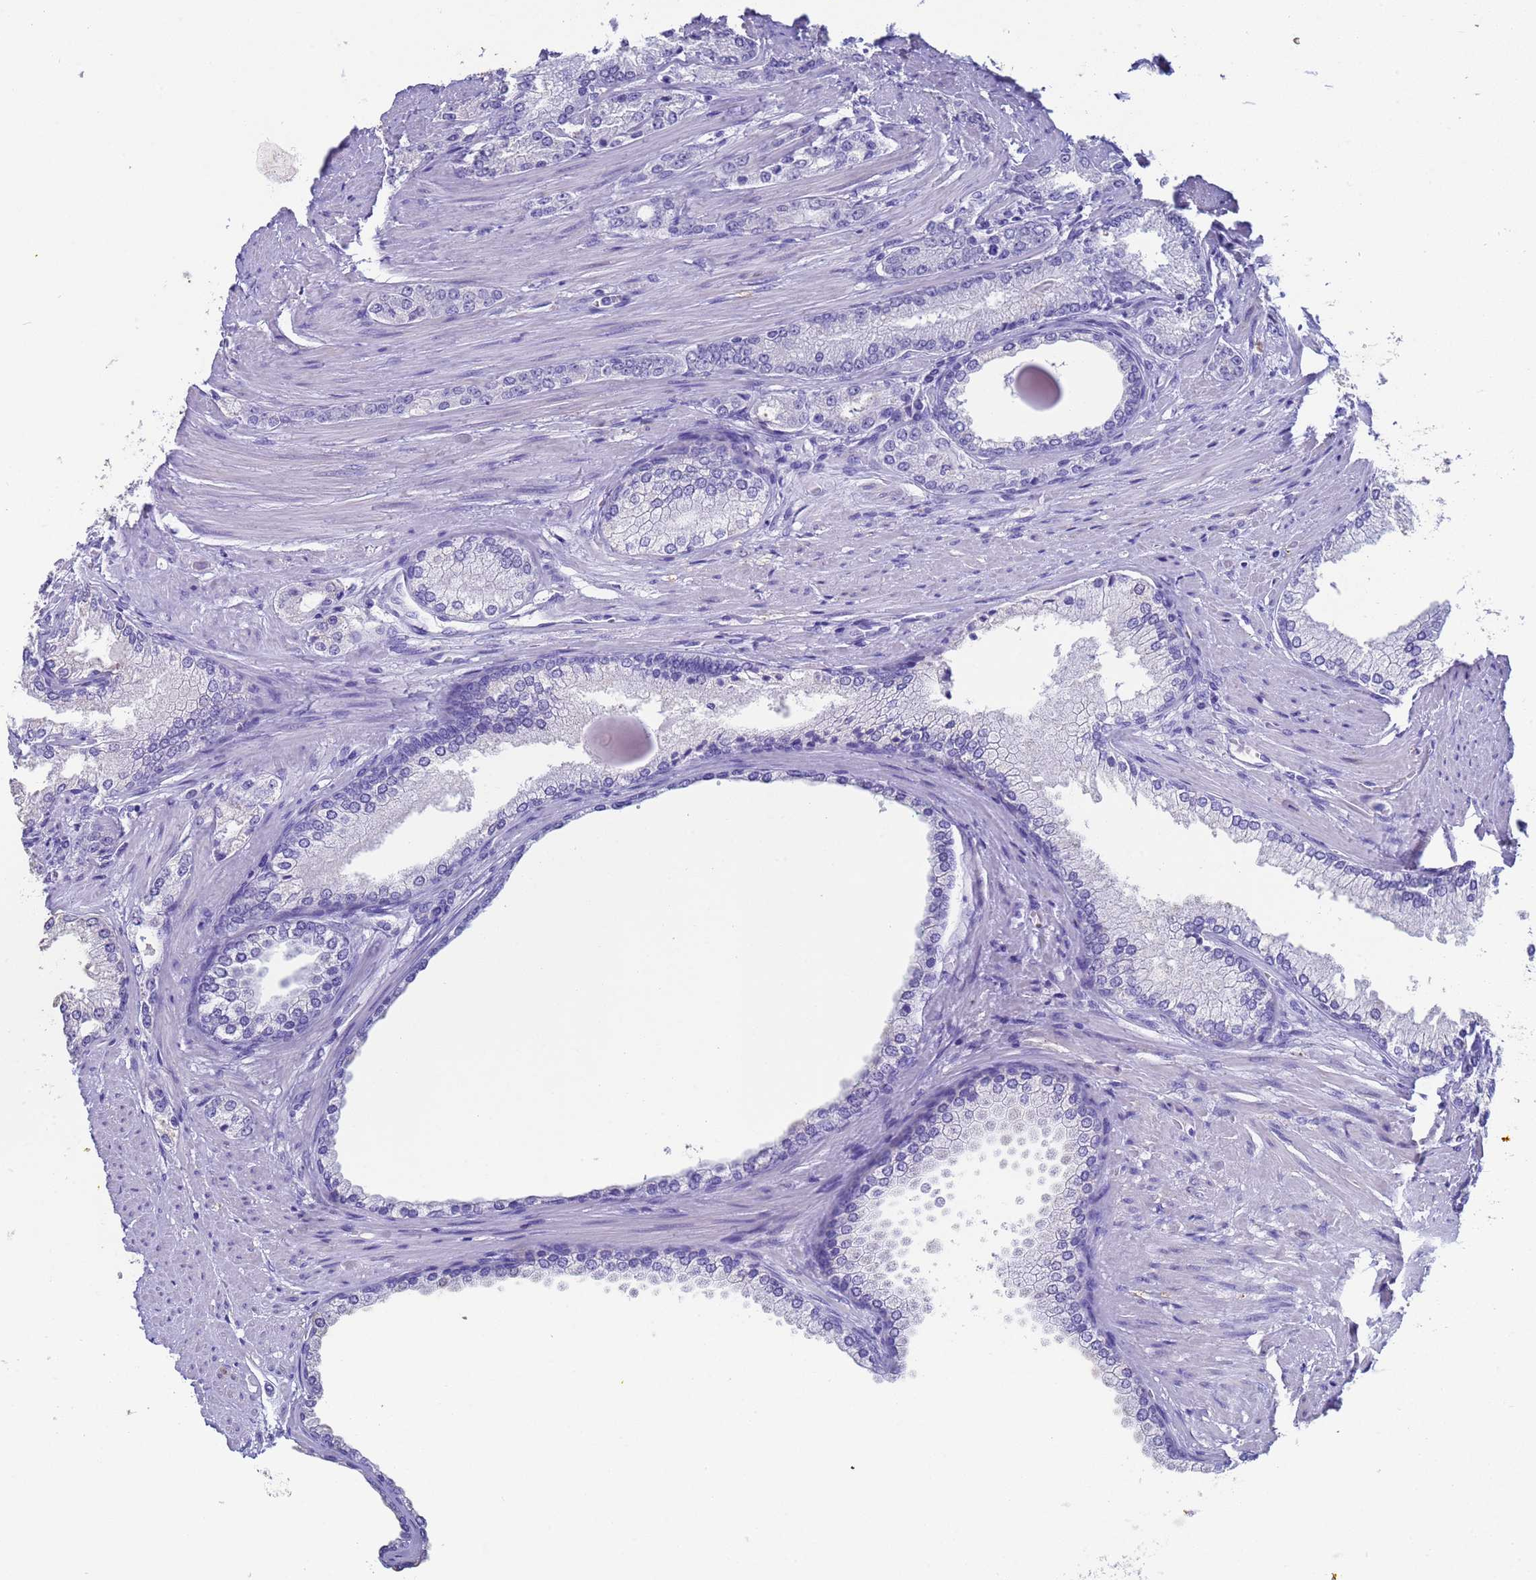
{"staining": {"intensity": "negative", "quantity": "none", "location": "none"}, "tissue": "prostate cancer", "cell_type": "Tumor cells", "image_type": "cancer", "snomed": [{"axis": "morphology", "description": "Adenocarcinoma, High grade"}, {"axis": "topography", "description": "Prostate"}], "caption": "DAB (3,3'-diaminobenzidine) immunohistochemical staining of human prostate high-grade adenocarcinoma demonstrates no significant expression in tumor cells.", "gene": "CKM", "patient": {"sex": "male", "age": 66}}